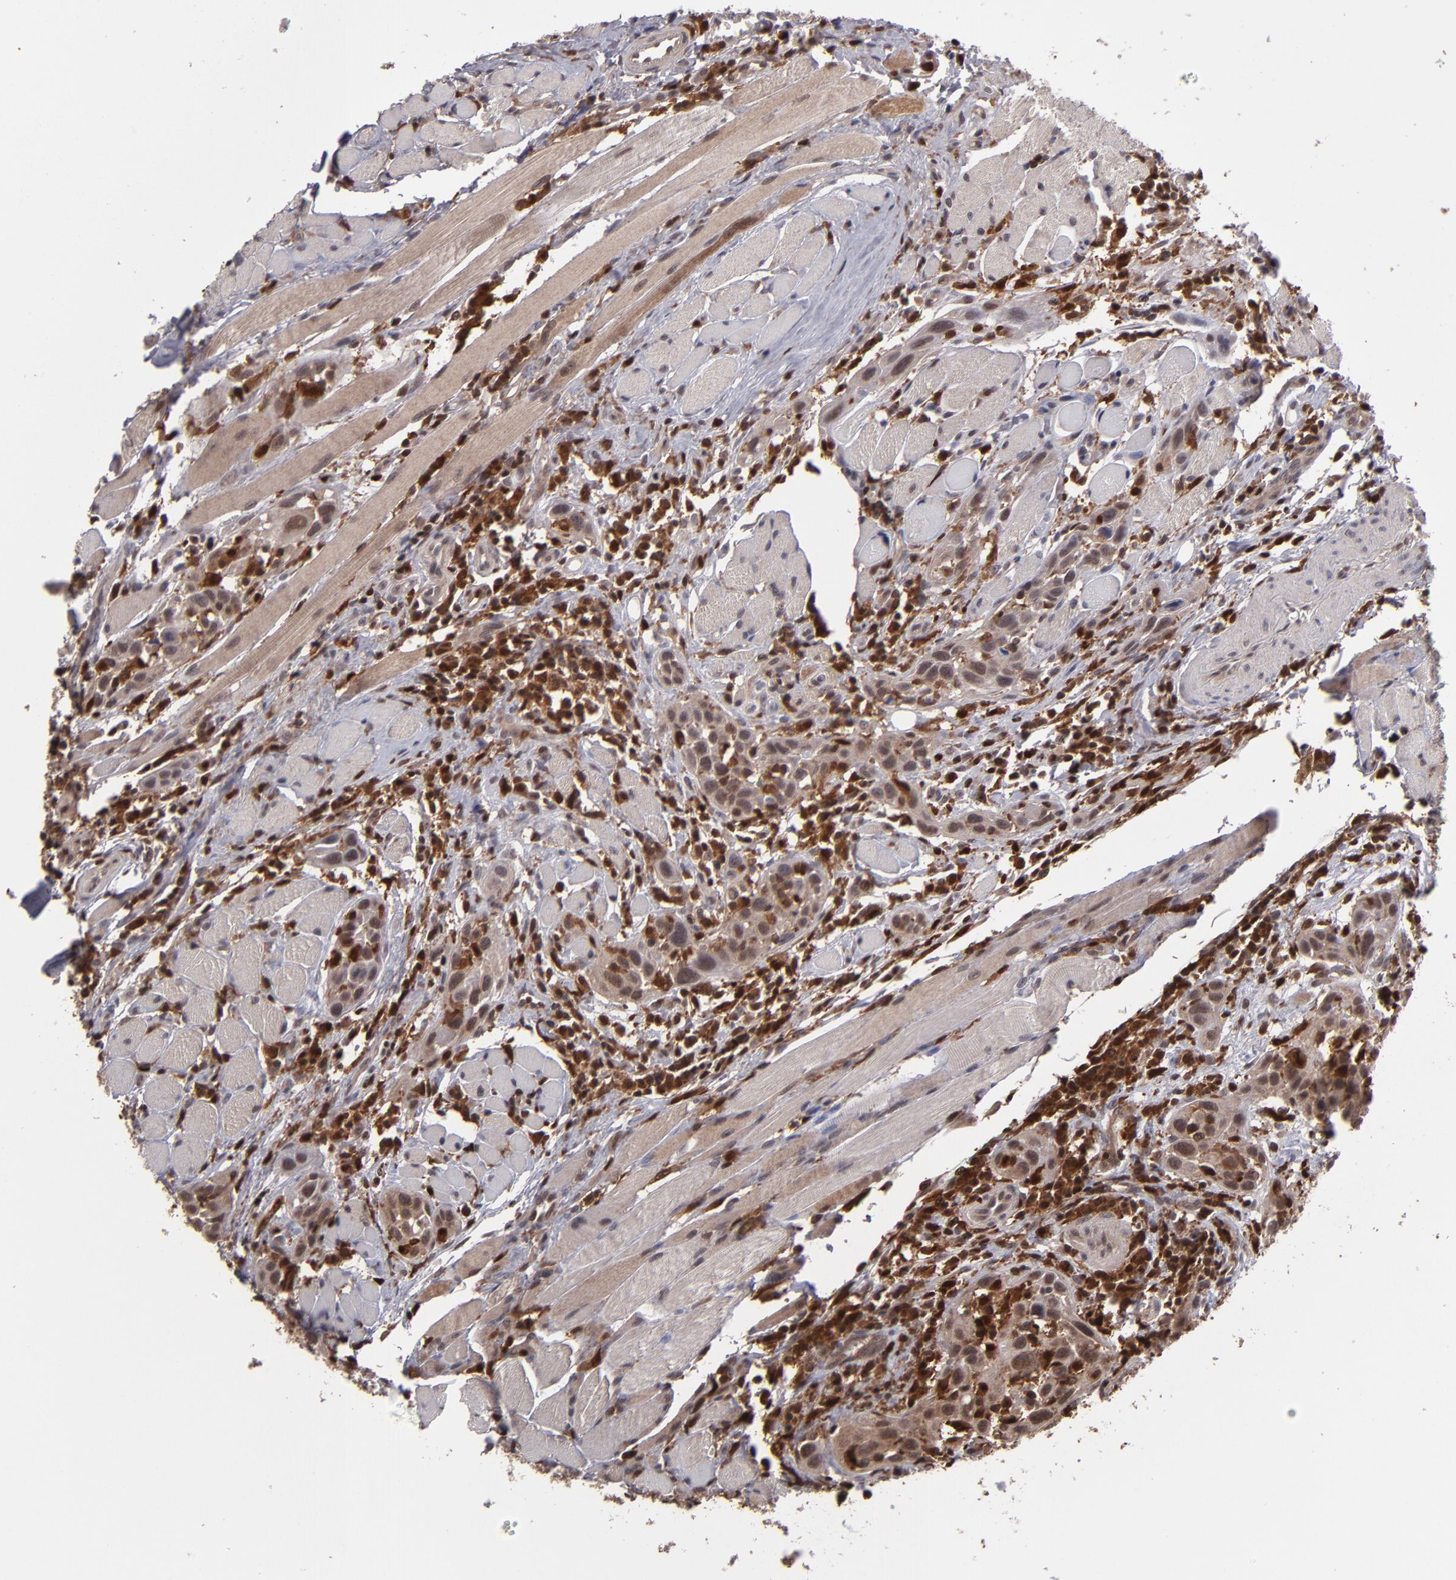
{"staining": {"intensity": "moderate", "quantity": ">75%", "location": "cytoplasmic/membranous,nuclear"}, "tissue": "head and neck cancer", "cell_type": "Tumor cells", "image_type": "cancer", "snomed": [{"axis": "morphology", "description": "Squamous cell carcinoma, NOS"}, {"axis": "topography", "description": "Oral tissue"}, {"axis": "topography", "description": "Head-Neck"}], "caption": "An immunohistochemistry (IHC) micrograph of neoplastic tissue is shown. Protein staining in brown shows moderate cytoplasmic/membranous and nuclear positivity in squamous cell carcinoma (head and neck) within tumor cells.", "gene": "GRB2", "patient": {"sex": "female", "age": 50}}